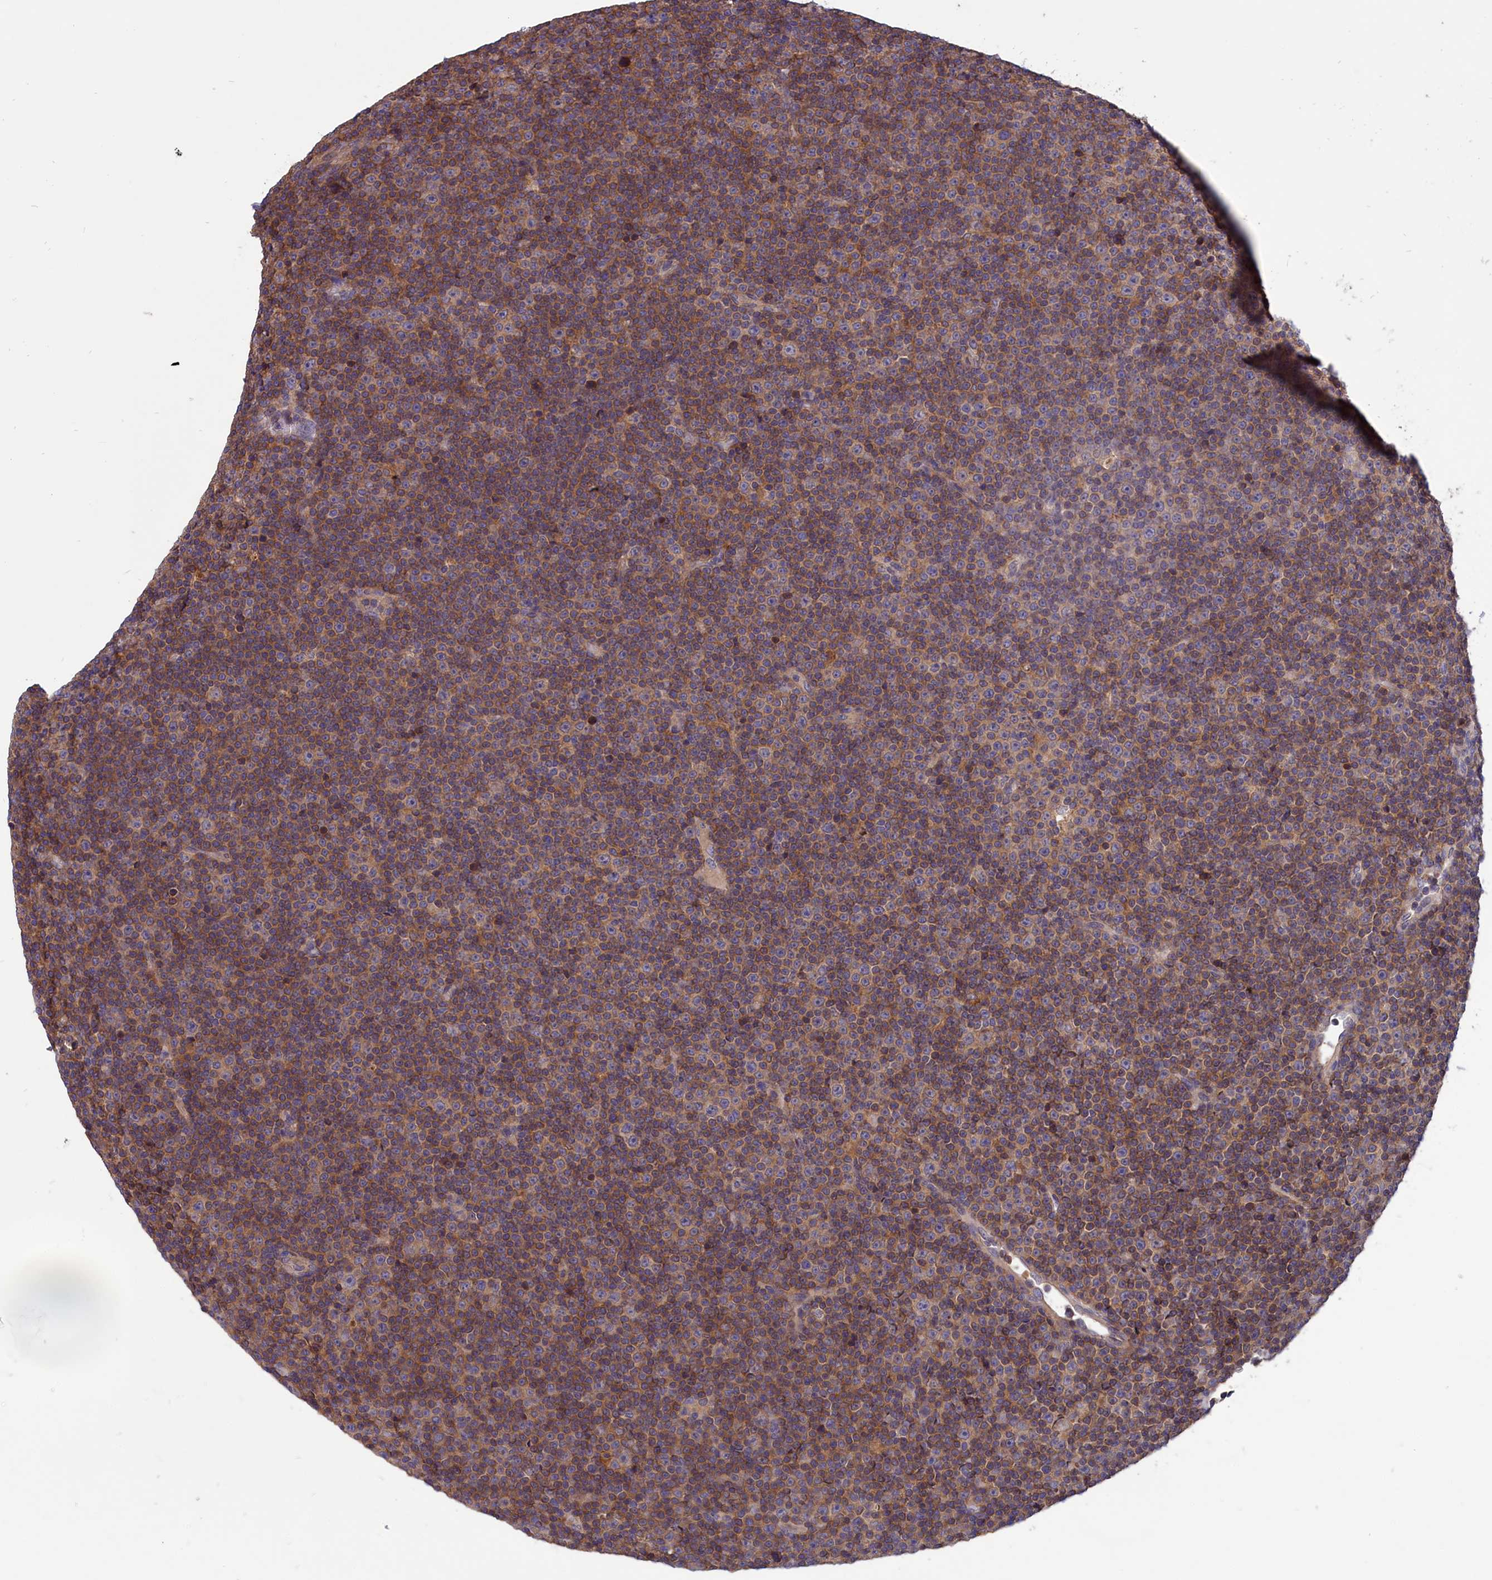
{"staining": {"intensity": "moderate", "quantity": ">75%", "location": "cytoplasmic/membranous"}, "tissue": "lymphoma", "cell_type": "Tumor cells", "image_type": "cancer", "snomed": [{"axis": "morphology", "description": "Malignant lymphoma, non-Hodgkin's type, Low grade"}, {"axis": "topography", "description": "Lymph node"}], "caption": "Protein expression by IHC displays moderate cytoplasmic/membranous positivity in approximately >75% of tumor cells in lymphoma.", "gene": "AMDHD2", "patient": {"sex": "female", "age": 67}}